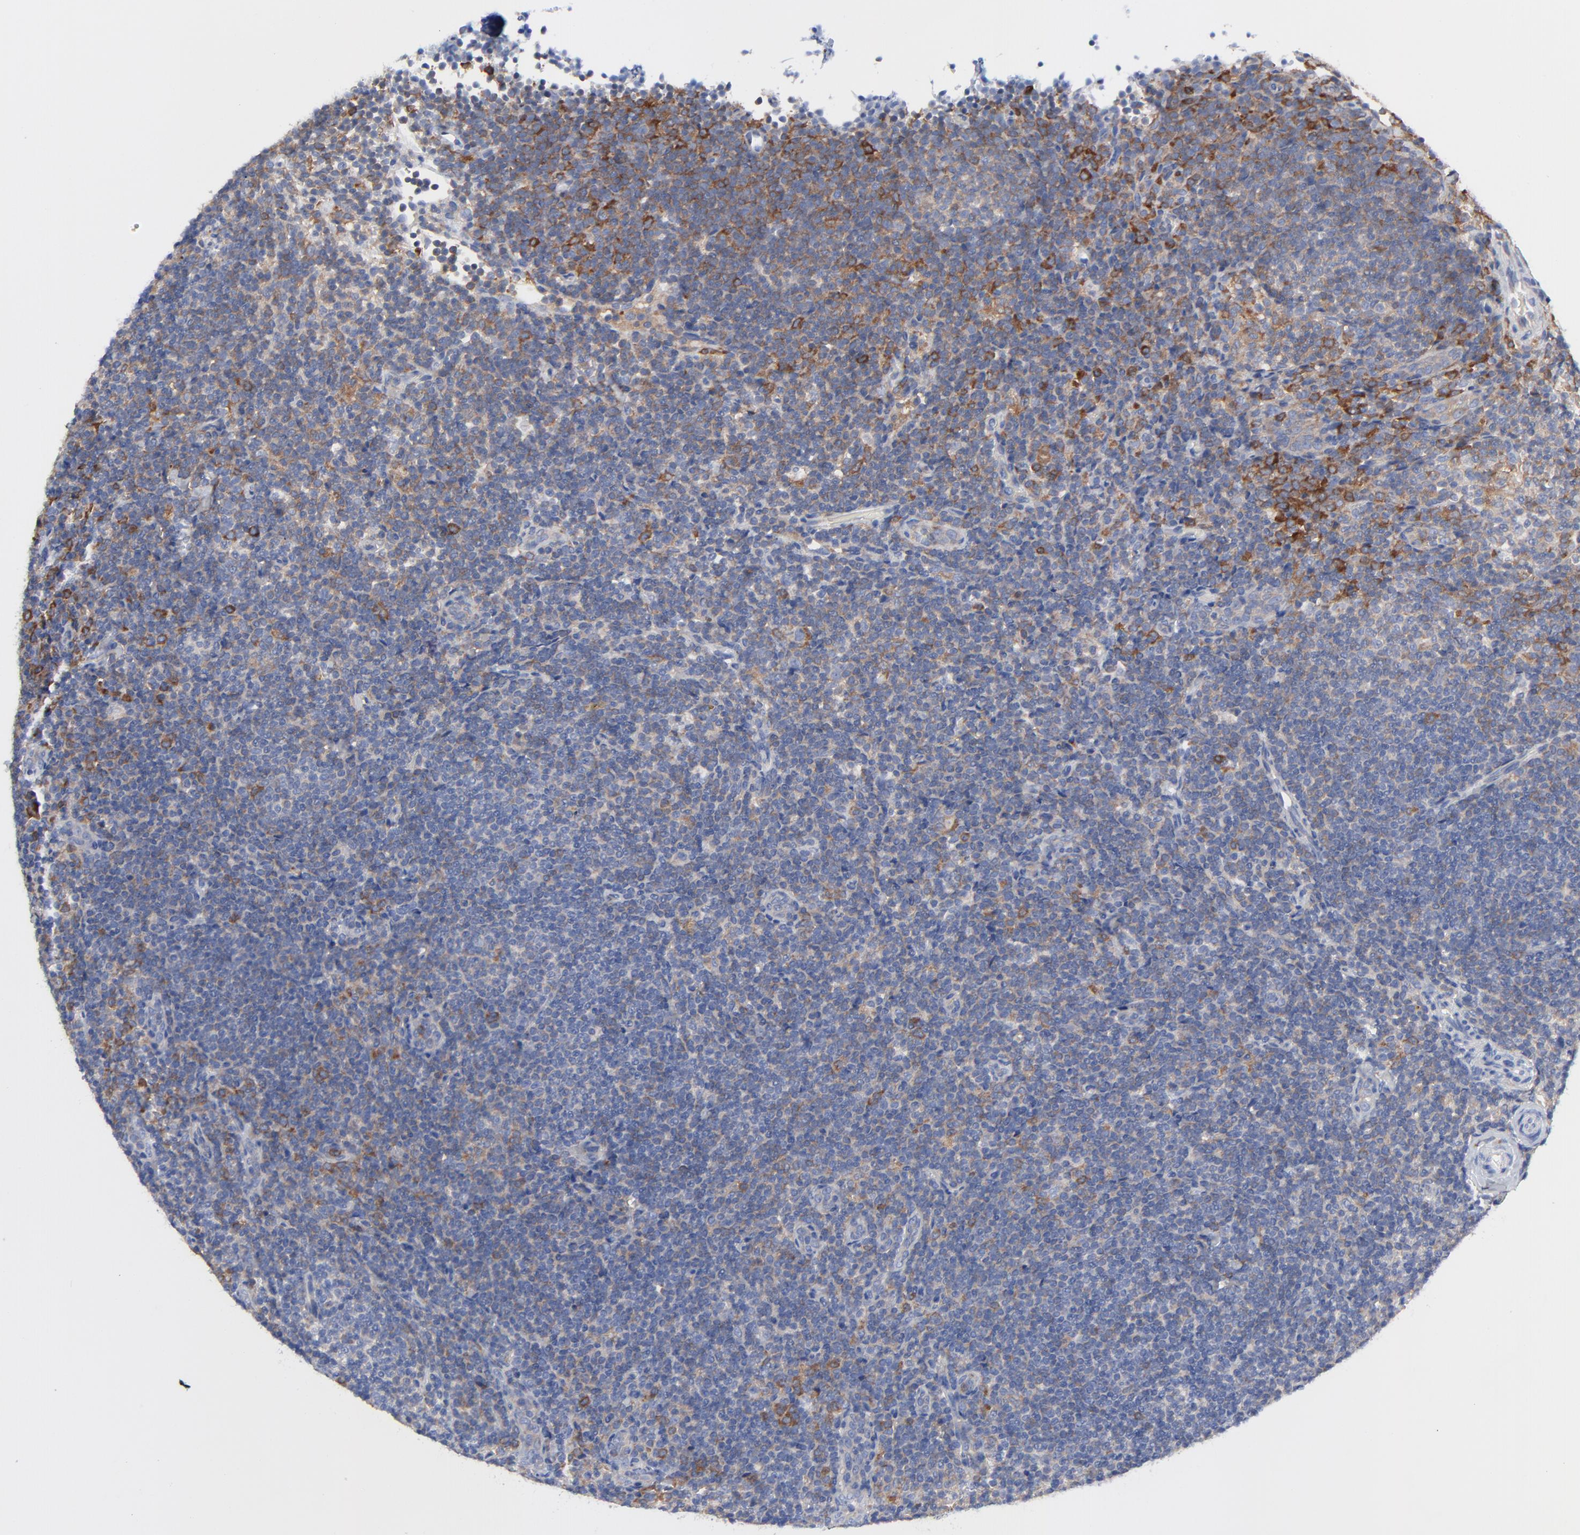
{"staining": {"intensity": "moderate", "quantity": "25%-75%", "location": "cytoplasmic/membranous"}, "tissue": "lymphoma", "cell_type": "Tumor cells", "image_type": "cancer", "snomed": [{"axis": "morphology", "description": "Malignant lymphoma, non-Hodgkin's type, Low grade"}, {"axis": "topography", "description": "Lymph node"}], "caption": "Immunohistochemistry (IHC) micrograph of lymphoma stained for a protein (brown), which displays medium levels of moderate cytoplasmic/membranous staining in about 25%-75% of tumor cells.", "gene": "STAT2", "patient": {"sex": "female", "age": 76}}